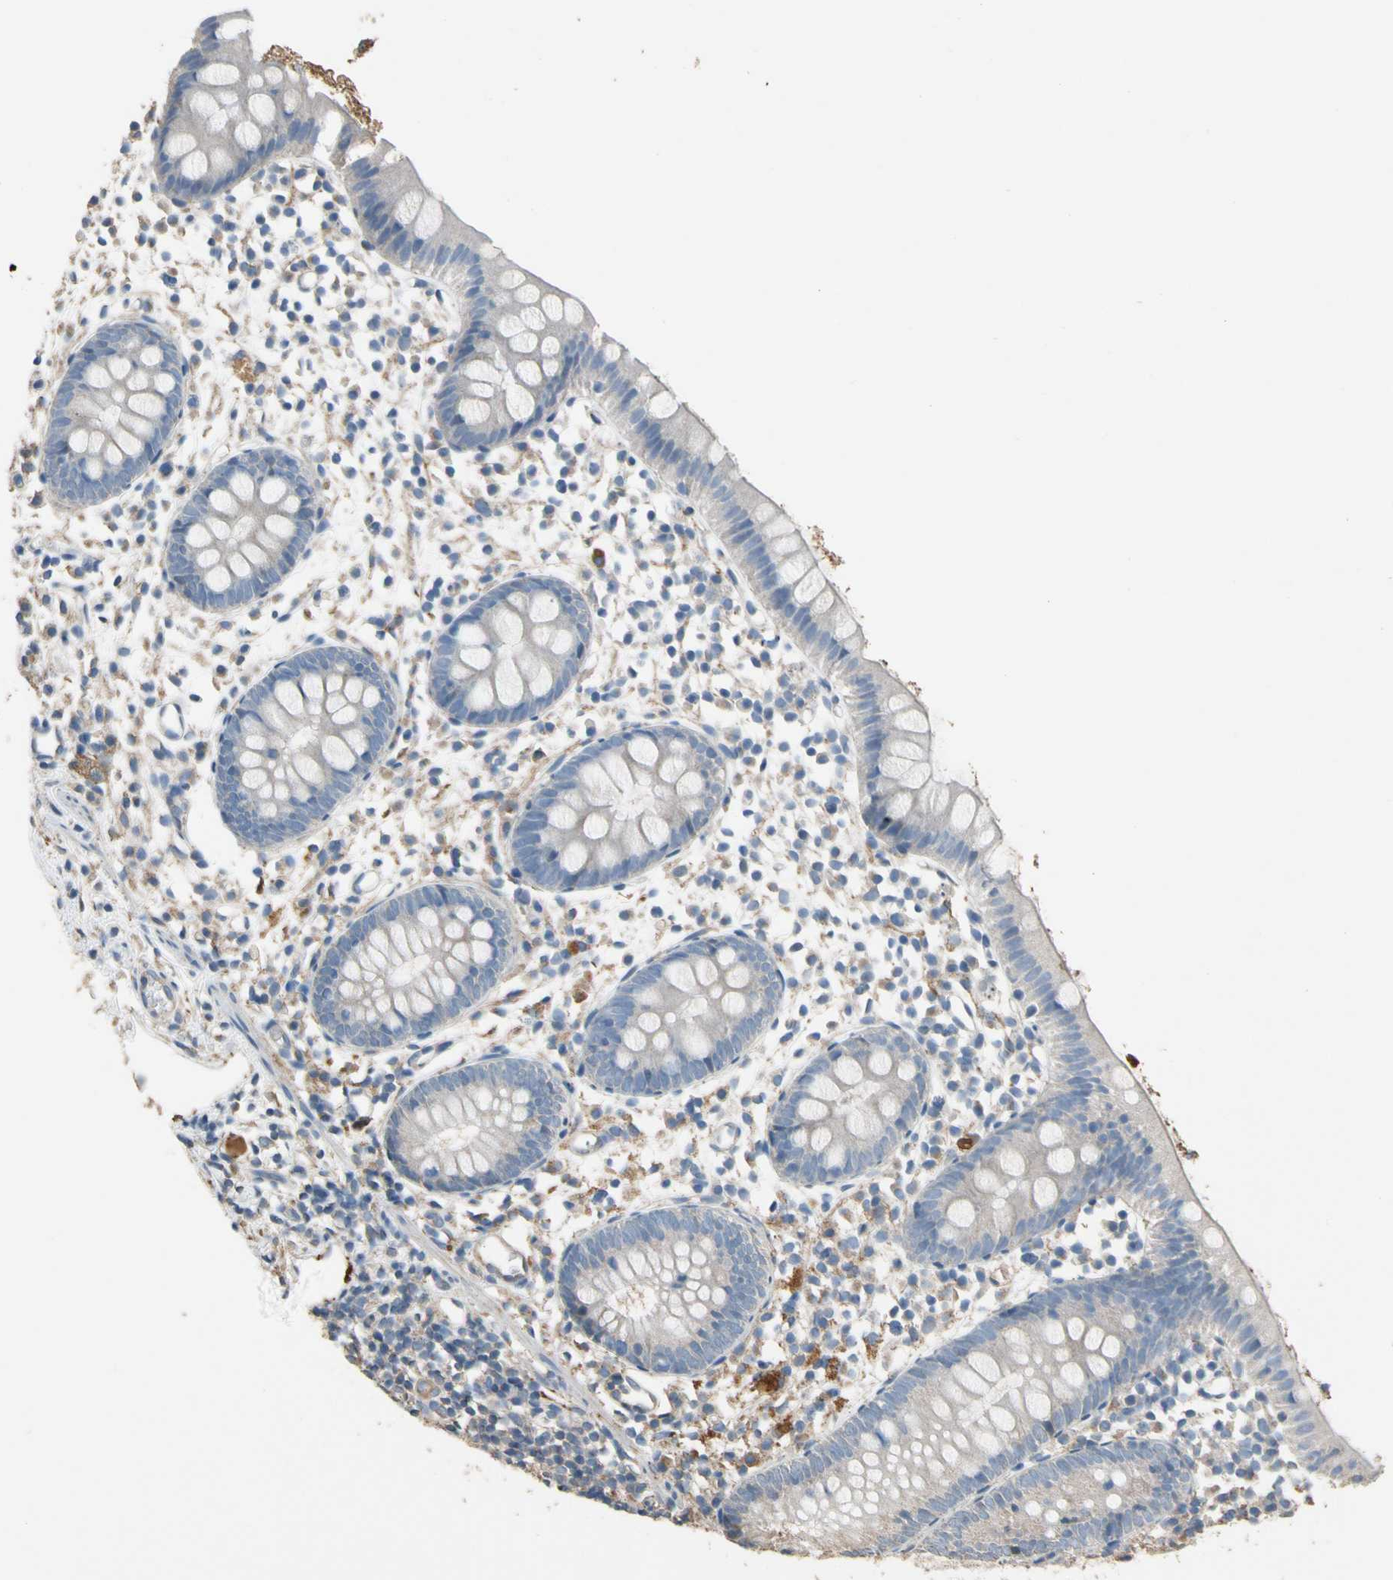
{"staining": {"intensity": "weak", "quantity": "<25%", "location": "cytoplasmic/membranous"}, "tissue": "appendix", "cell_type": "Glandular cells", "image_type": "normal", "snomed": [{"axis": "morphology", "description": "Normal tissue, NOS"}, {"axis": "topography", "description": "Appendix"}], "caption": "Immunohistochemistry (IHC) histopathology image of unremarkable appendix stained for a protein (brown), which reveals no expression in glandular cells.", "gene": "CDH6", "patient": {"sex": "female", "age": 20}}